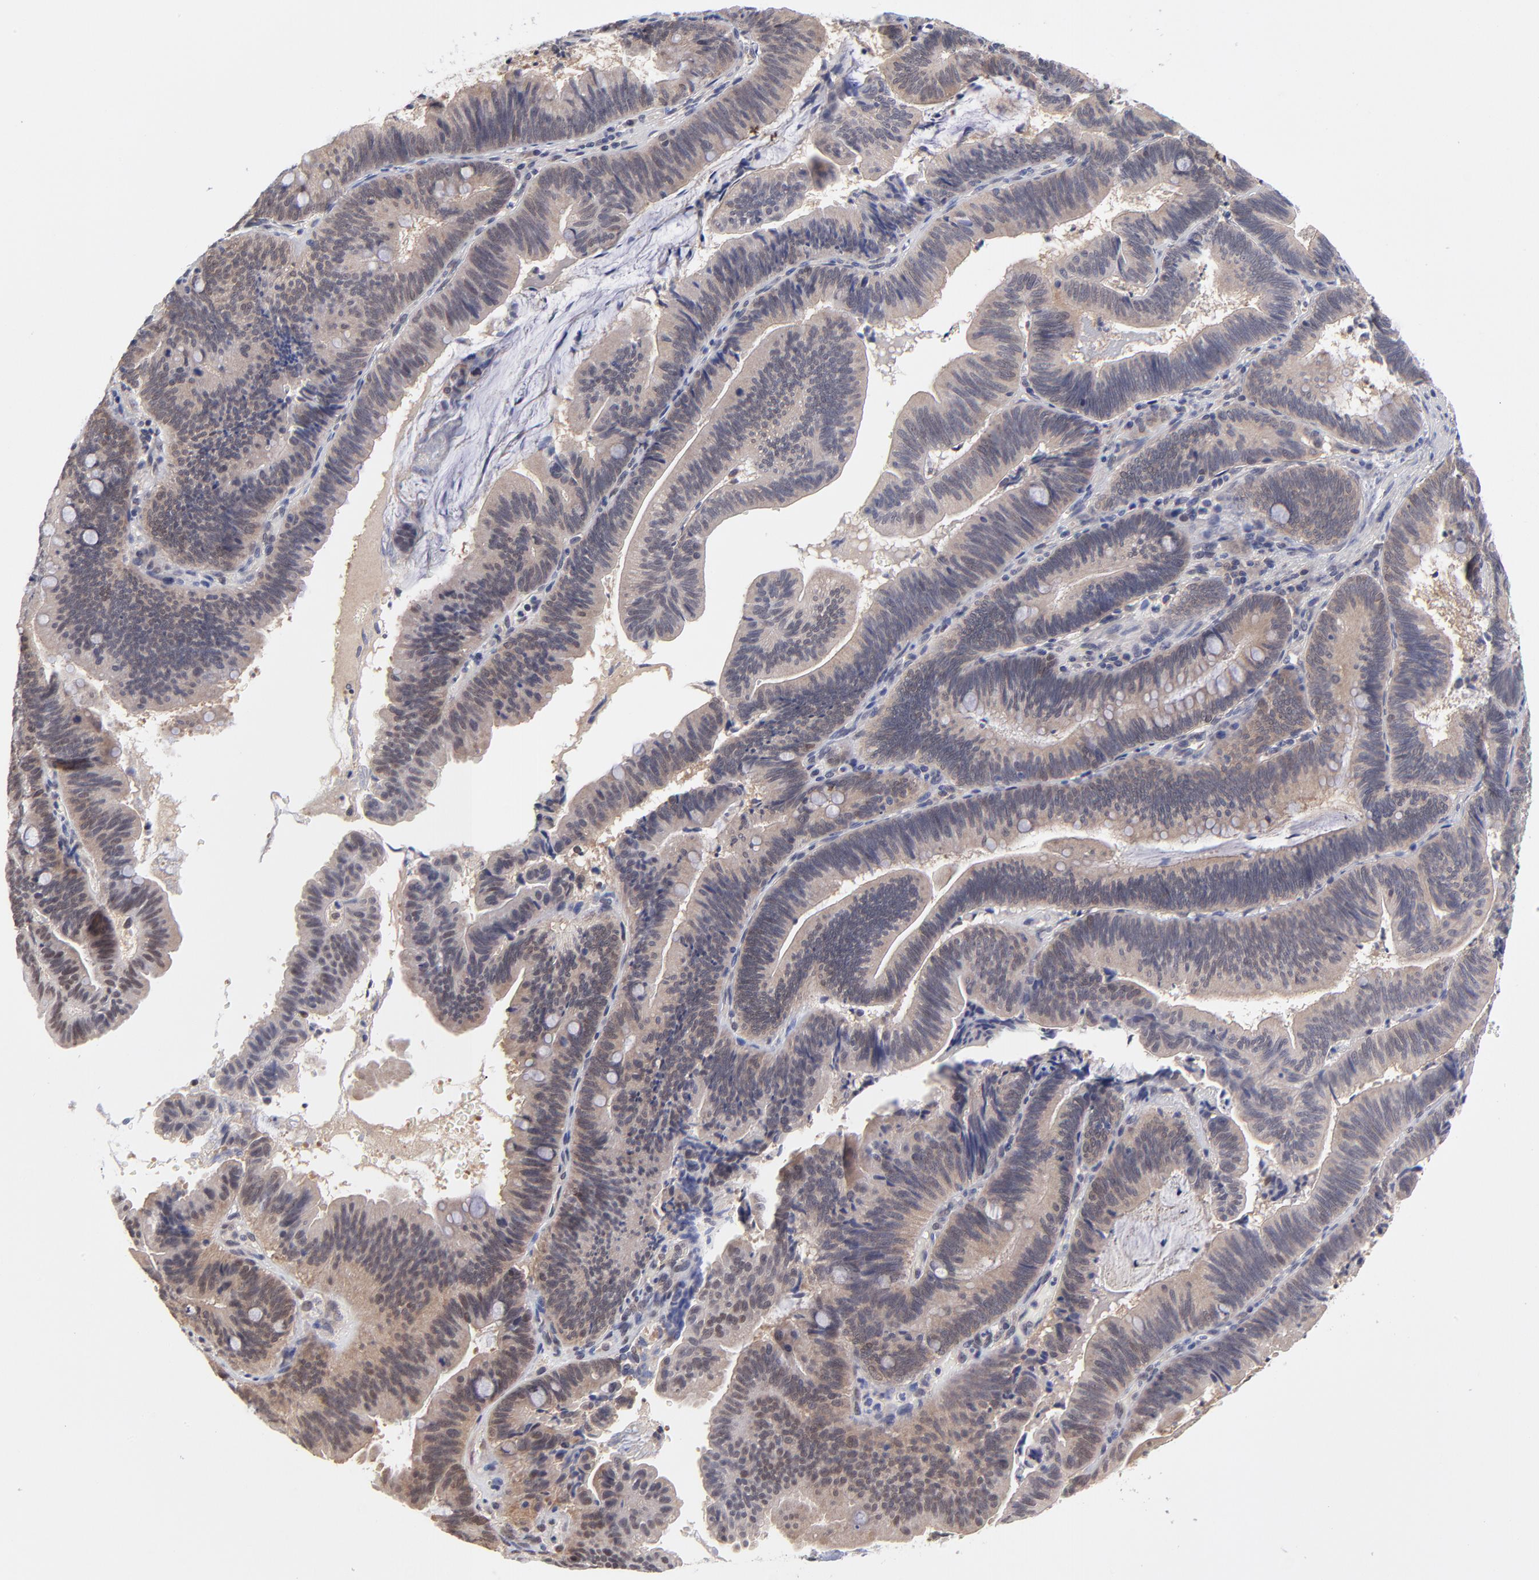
{"staining": {"intensity": "weak", "quantity": ">75%", "location": "cytoplasmic/membranous"}, "tissue": "pancreatic cancer", "cell_type": "Tumor cells", "image_type": "cancer", "snomed": [{"axis": "morphology", "description": "Adenocarcinoma, NOS"}, {"axis": "topography", "description": "Pancreas"}], "caption": "High-magnification brightfield microscopy of pancreatic cancer (adenocarcinoma) stained with DAB (3,3'-diaminobenzidine) (brown) and counterstained with hematoxylin (blue). tumor cells exhibit weak cytoplasmic/membranous positivity is present in about>75% of cells.", "gene": "UBE2E3", "patient": {"sex": "male", "age": 82}}